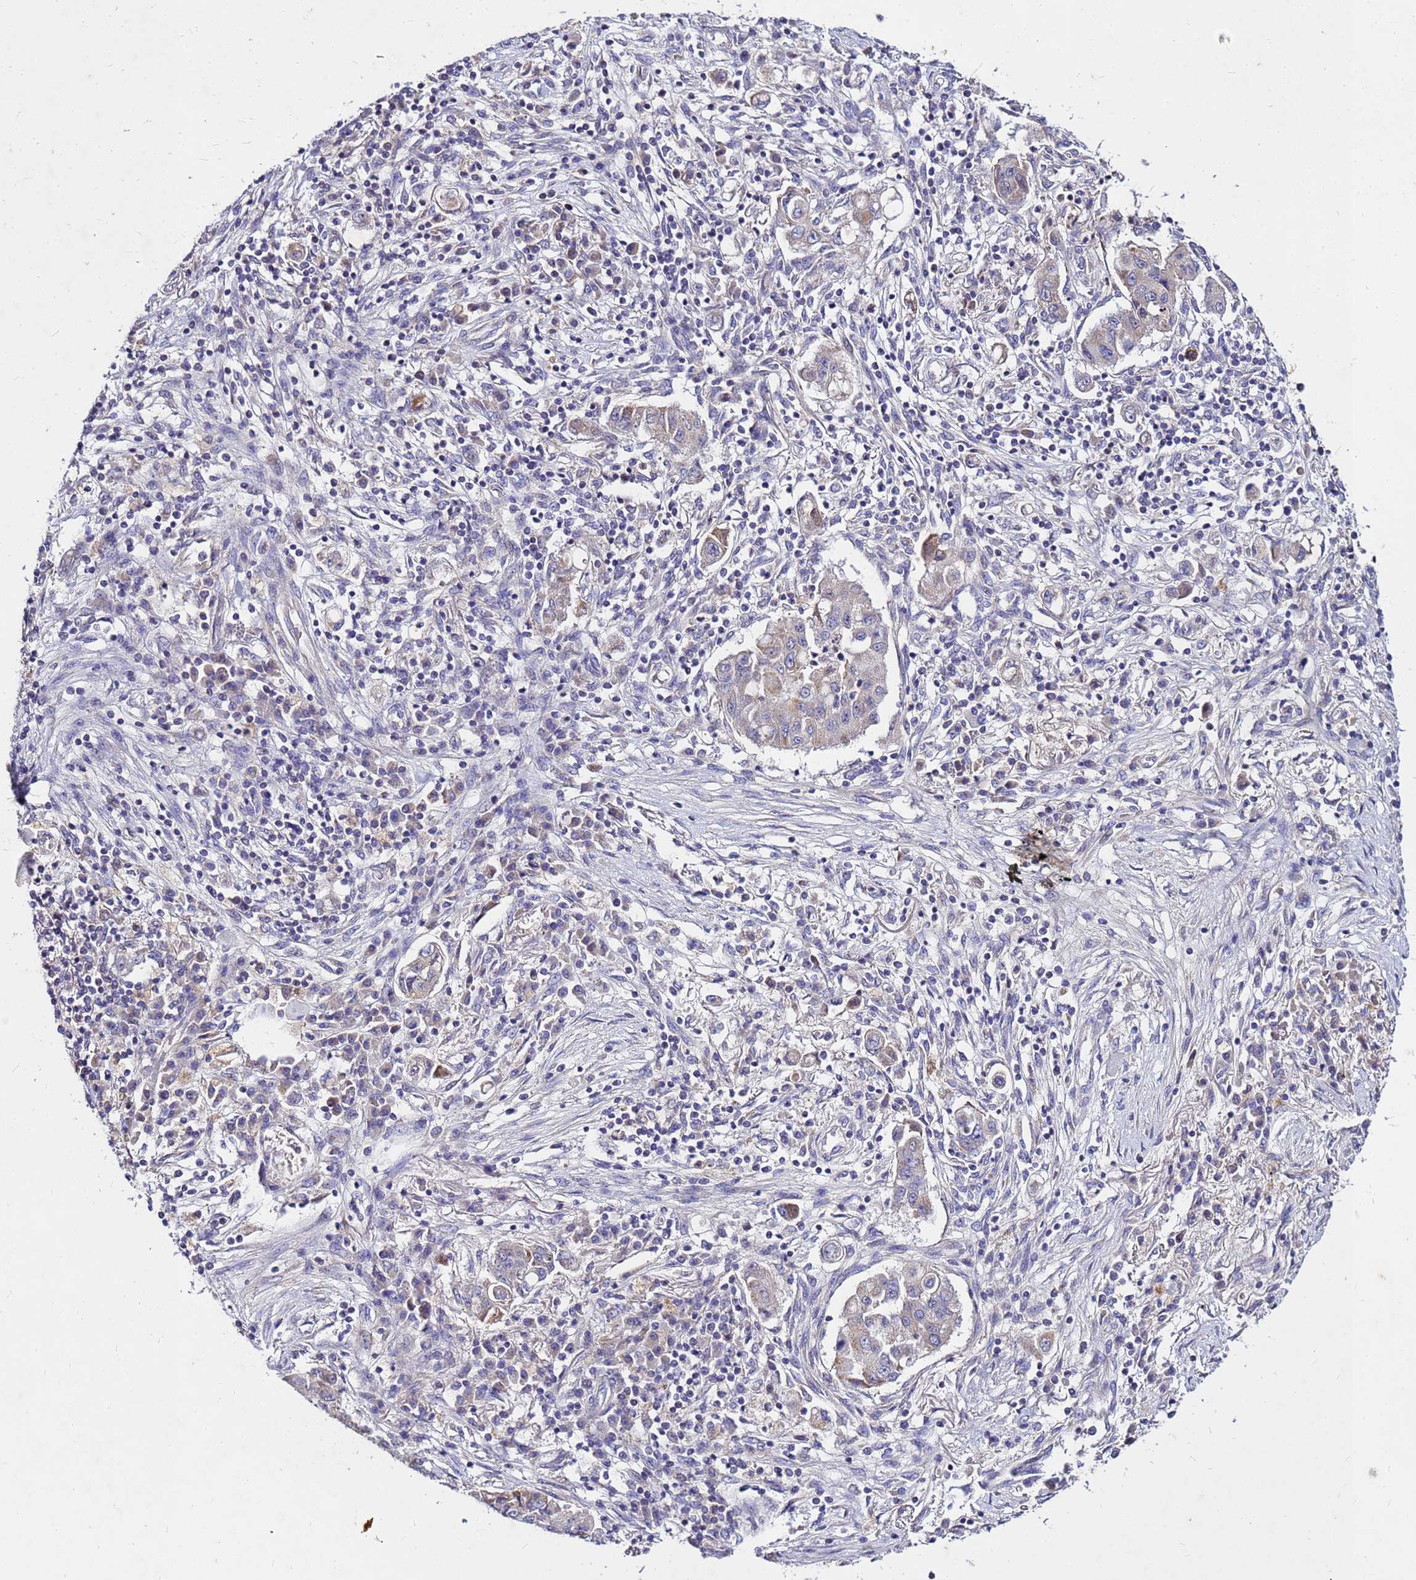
{"staining": {"intensity": "weak", "quantity": "<25%", "location": "cytoplasmic/membranous"}, "tissue": "lung cancer", "cell_type": "Tumor cells", "image_type": "cancer", "snomed": [{"axis": "morphology", "description": "Squamous cell carcinoma, NOS"}, {"axis": "topography", "description": "Lung"}], "caption": "Immunohistochemistry (IHC) histopathology image of neoplastic tissue: human lung cancer stained with DAB exhibits no significant protein positivity in tumor cells.", "gene": "COX14", "patient": {"sex": "male", "age": 74}}